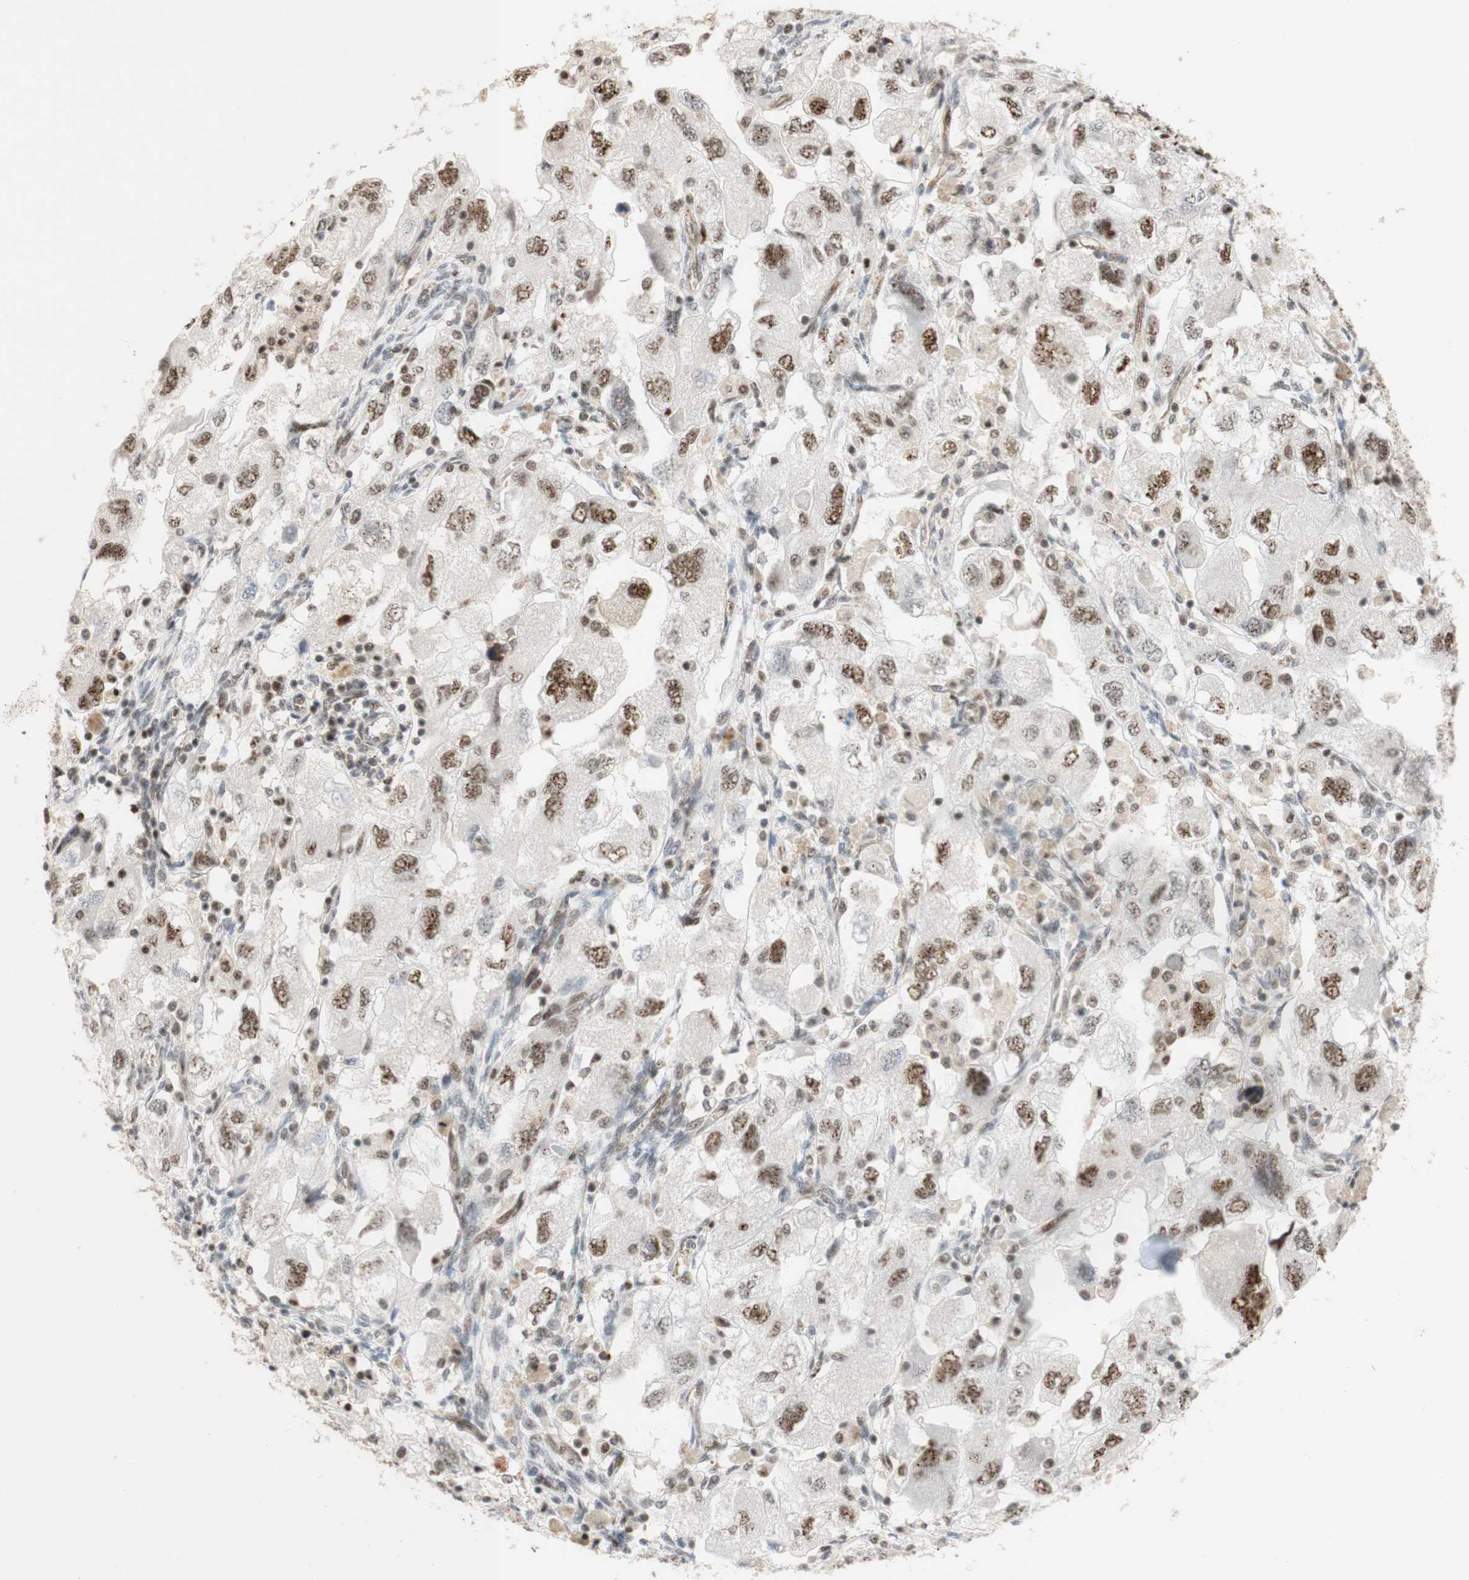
{"staining": {"intensity": "moderate", "quantity": ">75%", "location": "nuclear"}, "tissue": "ovarian cancer", "cell_type": "Tumor cells", "image_type": "cancer", "snomed": [{"axis": "morphology", "description": "Carcinoma, NOS"}, {"axis": "morphology", "description": "Cystadenocarcinoma, serous, NOS"}, {"axis": "topography", "description": "Ovary"}], "caption": "A photomicrograph of human ovarian cancer stained for a protein exhibits moderate nuclear brown staining in tumor cells.", "gene": "SAP18", "patient": {"sex": "female", "age": 69}}